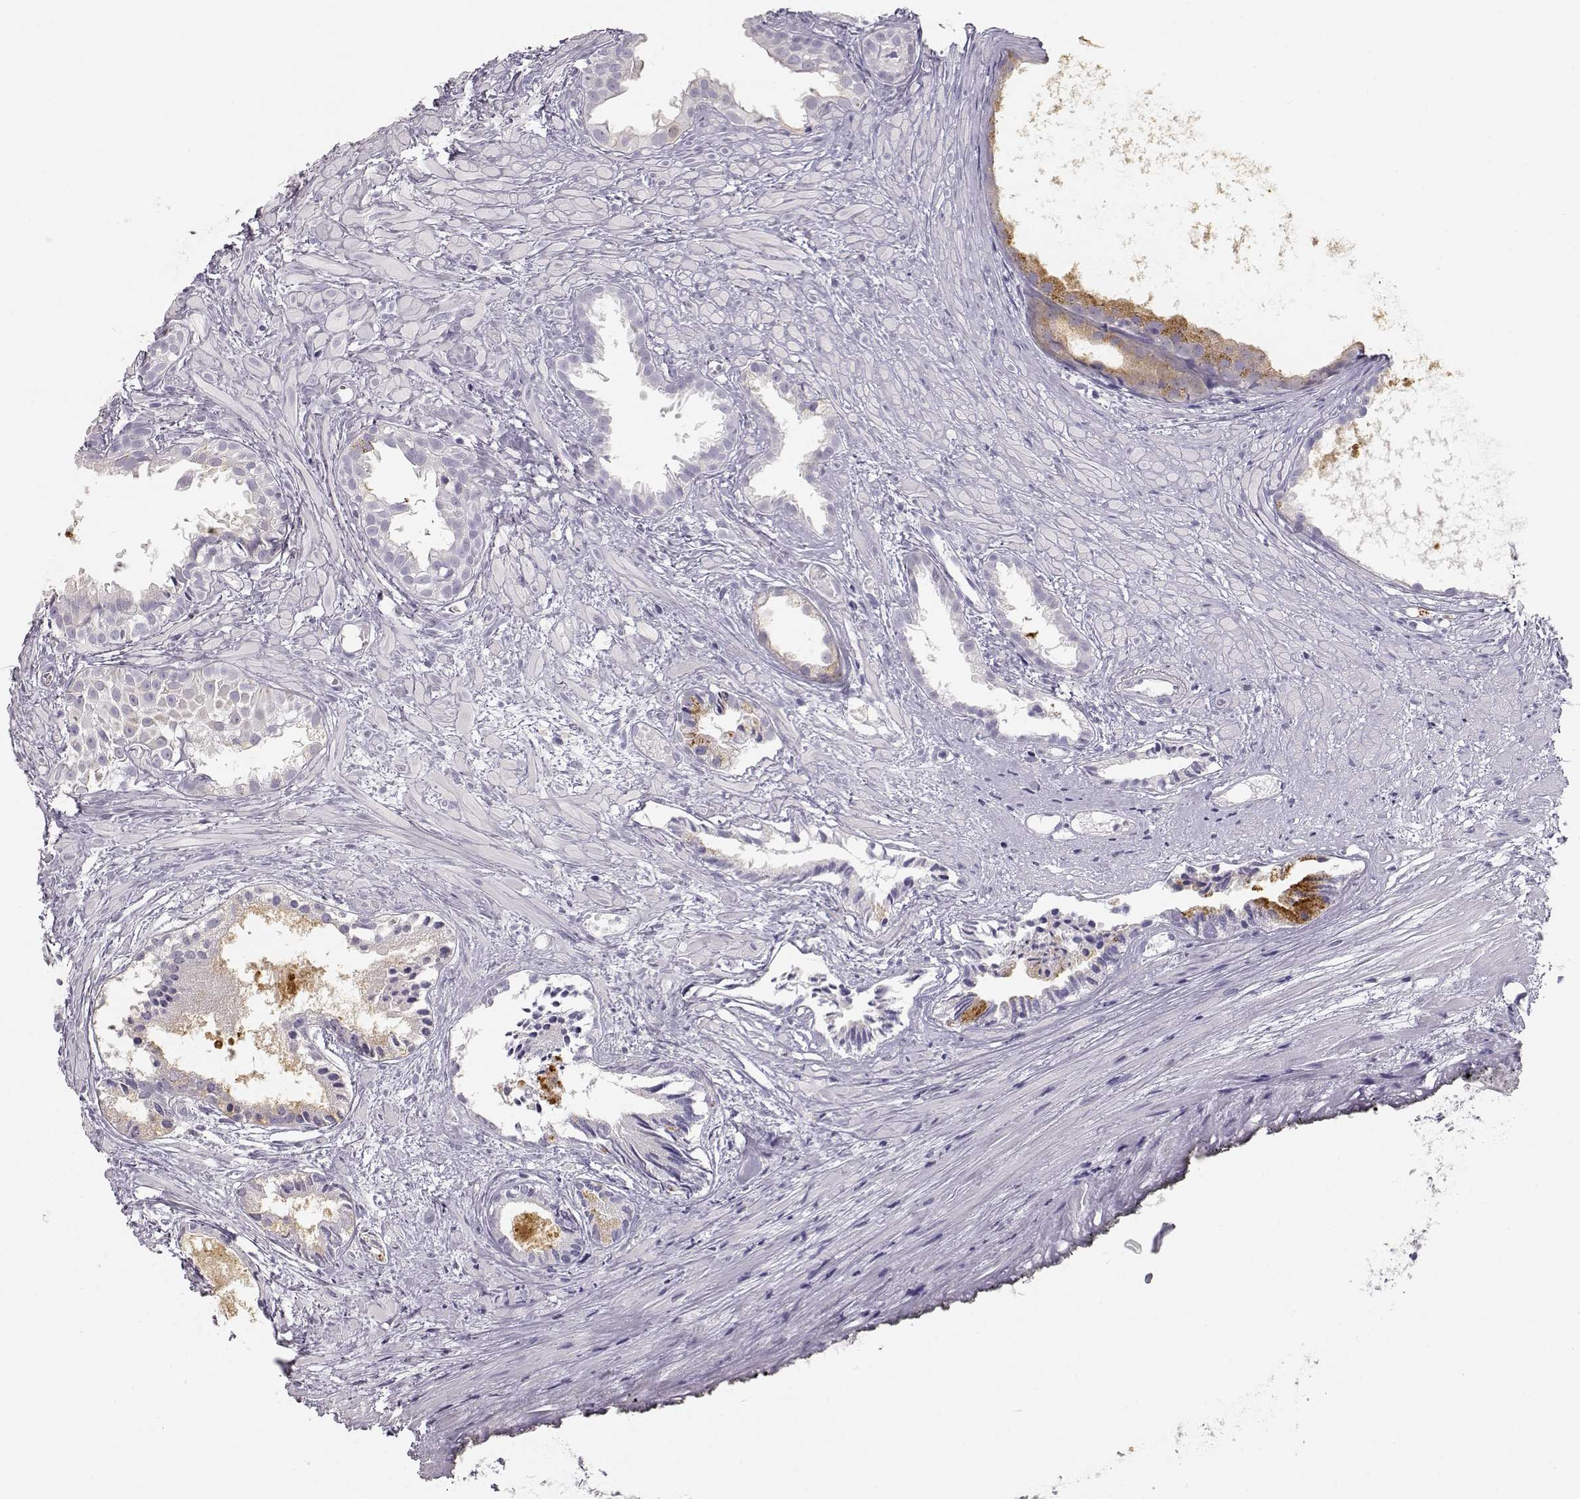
{"staining": {"intensity": "weak", "quantity": "<25%", "location": "cytoplasmic/membranous"}, "tissue": "prostate cancer", "cell_type": "Tumor cells", "image_type": "cancer", "snomed": [{"axis": "morphology", "description": "Adenocarcinoma, High grade"}, {"axis": "topography", "description": "Prostate"}], "caption": "High magnification brightfield microscopy of prostate cancer stained with DAB (brown) and counterstained with hematoxylin (blue): tumor cells show no significant positivity. (Immunohistochemistry (ihc), brightfield microscopy, high magnification).", "gene": "LEPR", "patient": {"sex": "male", "age": 79}}